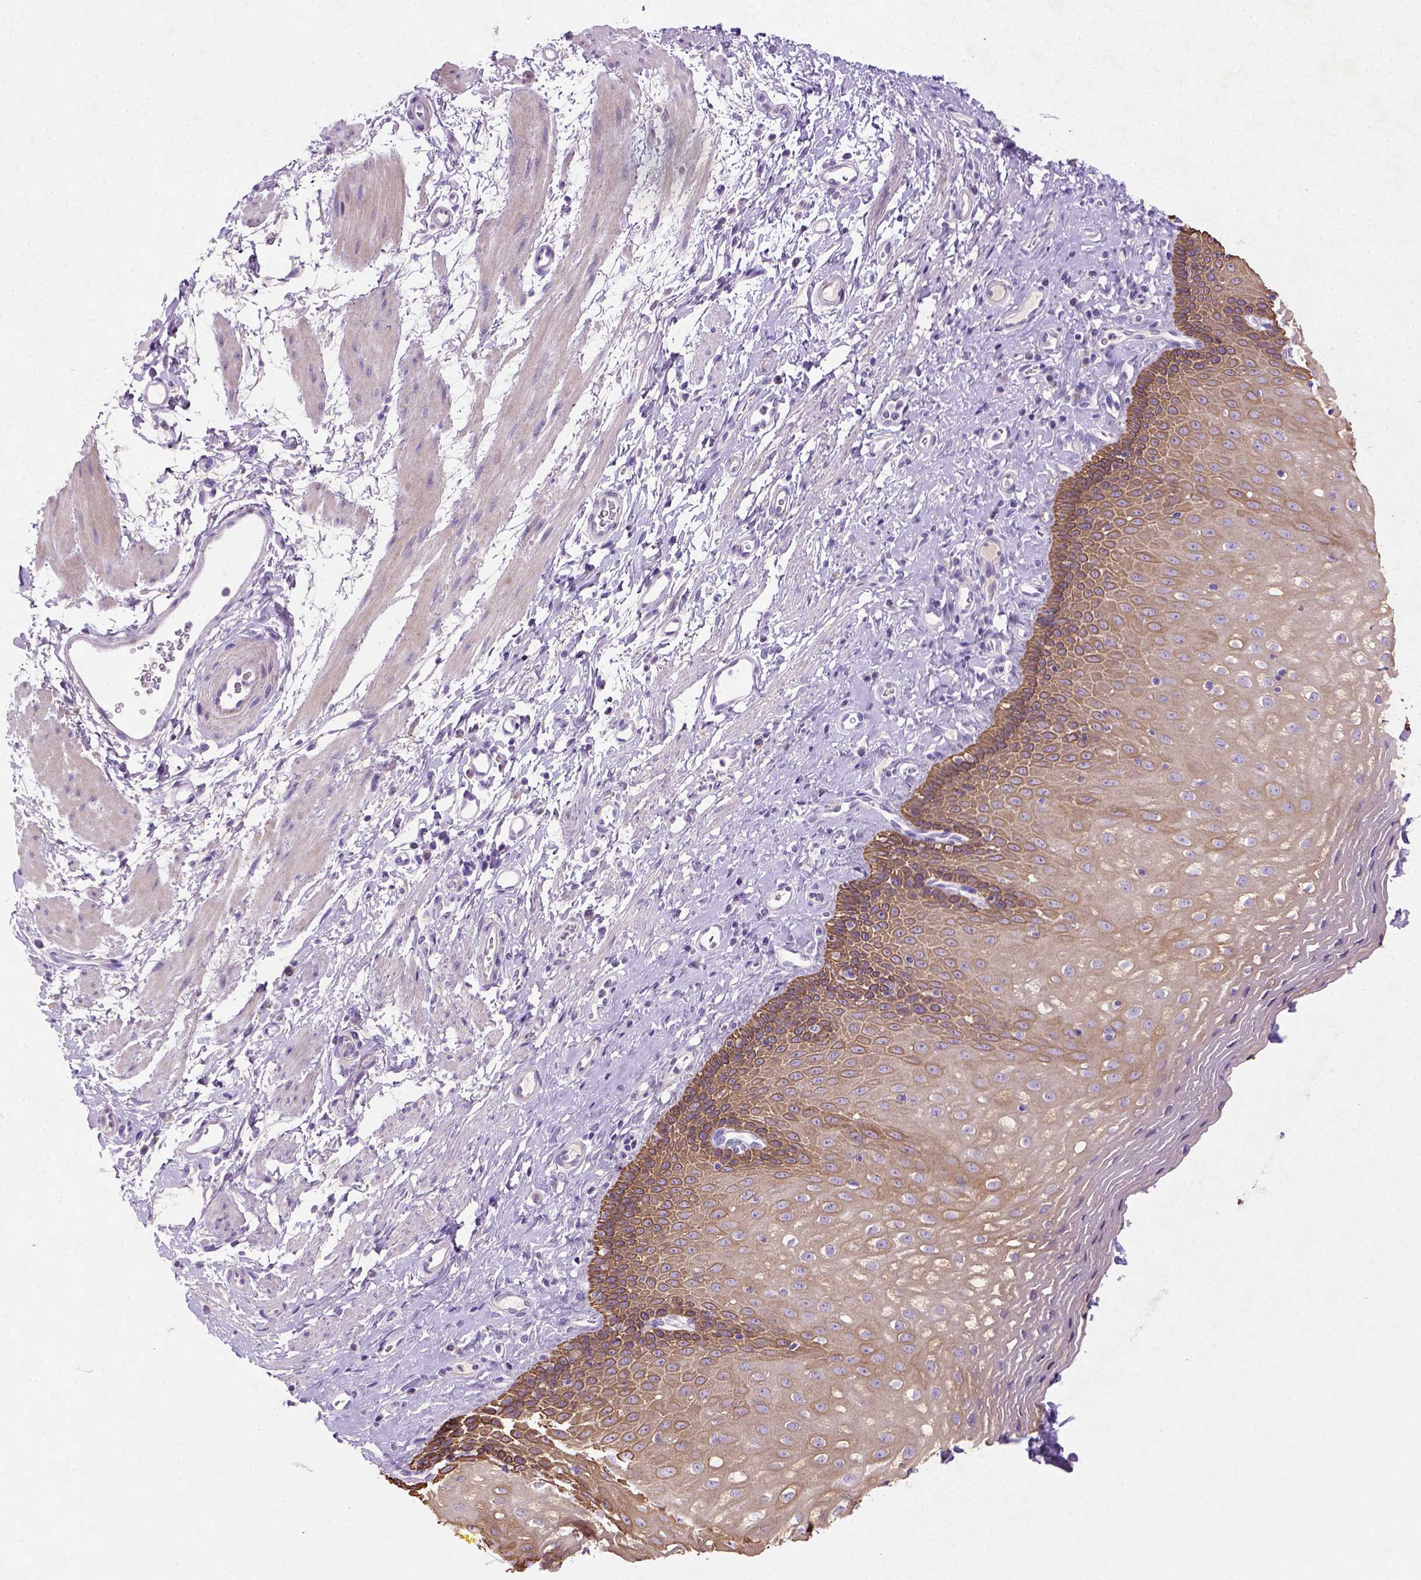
{"staining": {"intensity": "moderate", "quantity": ">75%", "location": "cytoplasmic/membranous"}, "tissue": "esophagus", "cell_type": "Squamous epithelial cells", "image_type": "normal", "snomed": [{"axis": "morphology", "description": "Normal tissue, NOS"}, {"axis": "topography", "description": "Esophagus"}], "caption": "Immunohistochemistry (IHC) (DAB (3,3'-diaminobenzidine)) staining of unremarkable esophagus exhibits moderate cytoplasmic/membranous protein expression in approximately >75% of squamous epithelial cells. The staining was performed using DAB (3,3'-diaminobenzidine) to visualize the protein expression in brown, while the nuclei were stained in blue with hematoxylin (Magnification: 20x).", "gene": "NUDT2", "patient": {"sex": "female", "age": 68}}